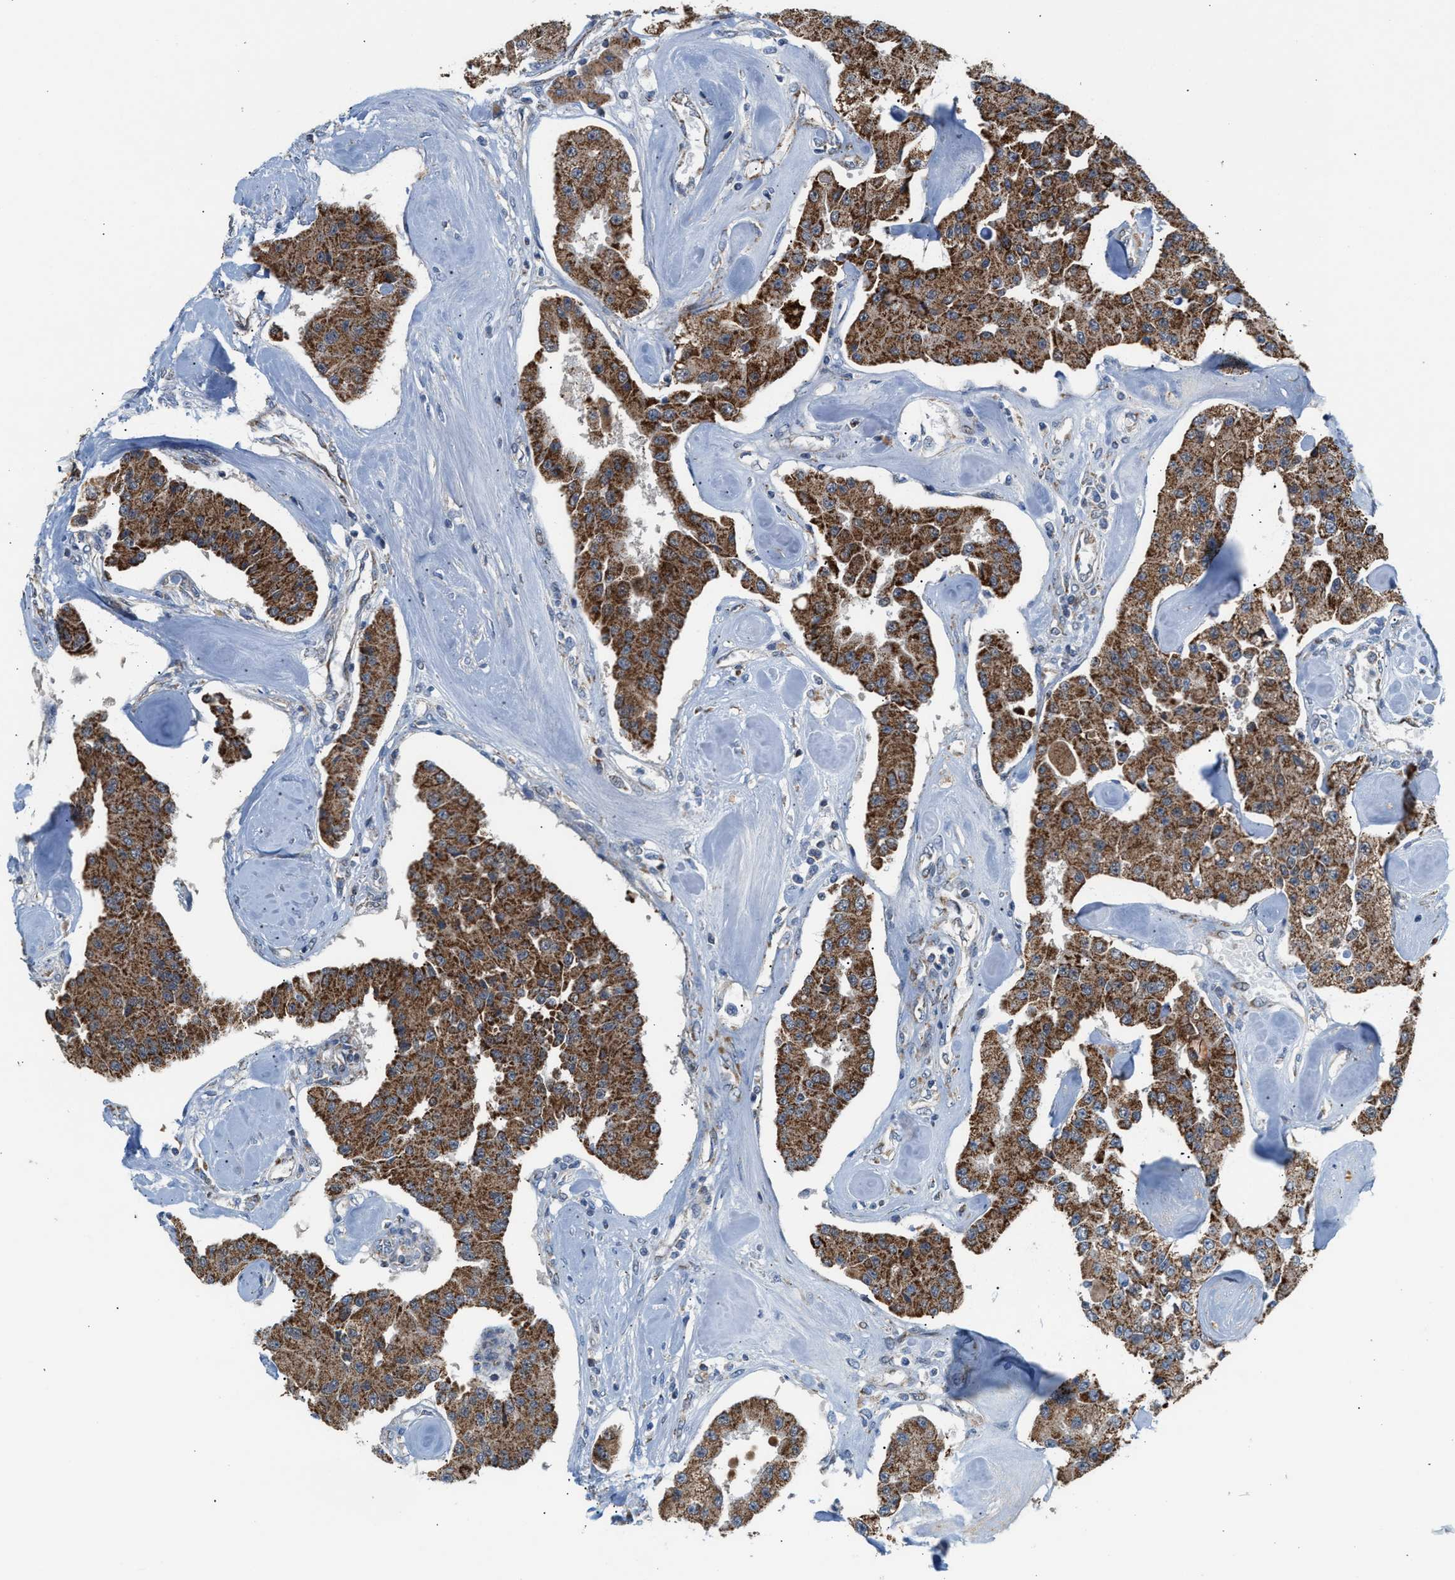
{"staining": {"intensity": "moderate", "quantity": ">75%", "location": "cytoplasmic/membranous"}, "tissue": "carcinoid", "cell_type": "Tumor cells", "image_type": "cancer", "snomed": [{"axis": "morphology", "description": "Carcinoid, malignant, NOS"}, {"axis": "topography", "description": "Pancreas"}], "caption": "There is medium levels of moderate cytoplasmic/membranous positivity in tumor cells of carcinoid (malignant), as demonstrated by immunohistochemical staining (brown color).", "gene": "PMPCA", "patient": {"sex": "male", "age": 41}}